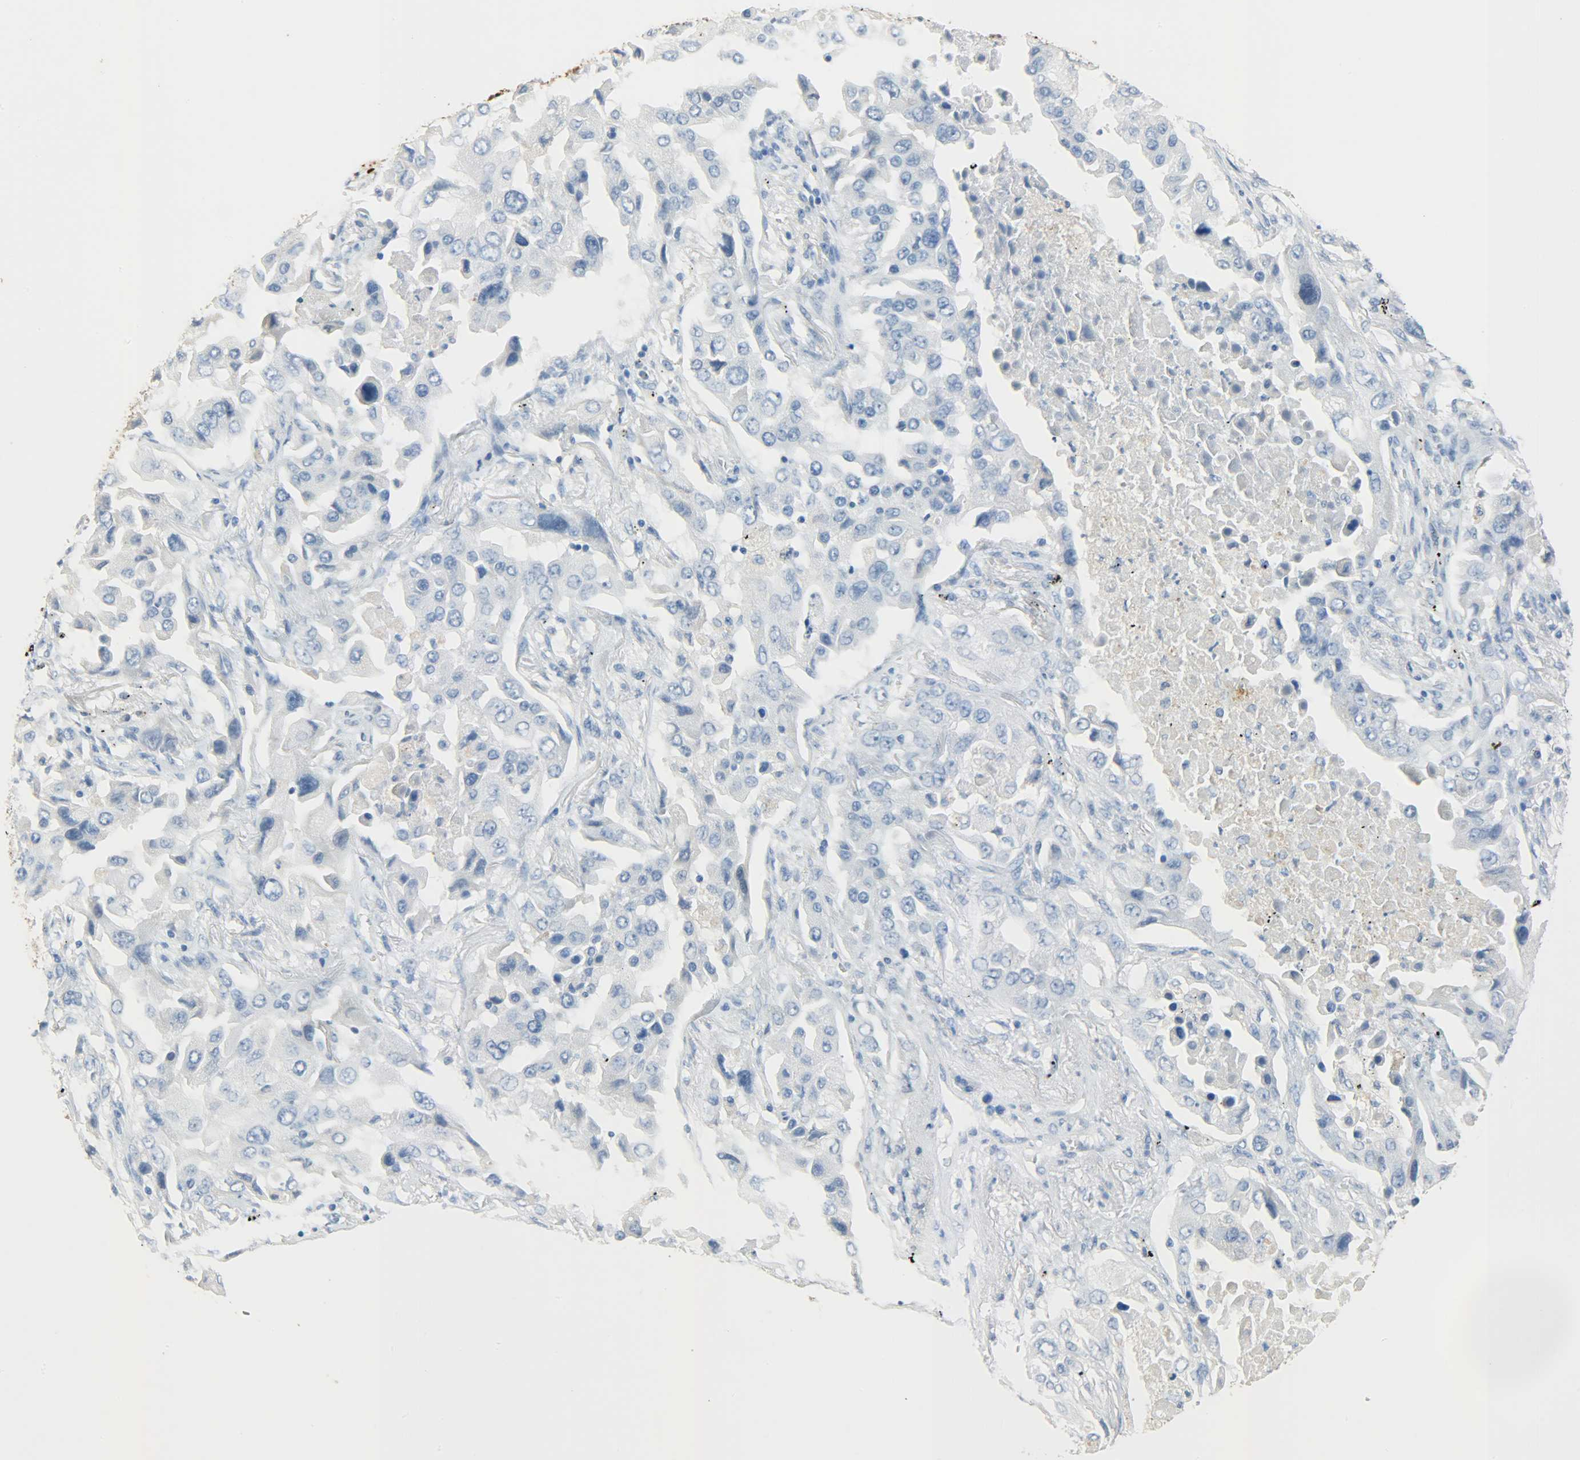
{"staining": {"intensity": "negative", "quantity": "none", "location": "none"}, "tissue": "lung cancer", "cell_type": "Tumor cells", "image_type": "cancer", "snomed": [{"axis": "morphology", "description": "Adenocarcinoma, NOS"}, {"axis": "topography", "description": "Lung"}], "caption": "This is an immunohistochemistry image of human lung adenocarcinoma. There is no expression in tumor cells.", "gene": "CRP", "patient": {"sex": "female", "age": 65}}